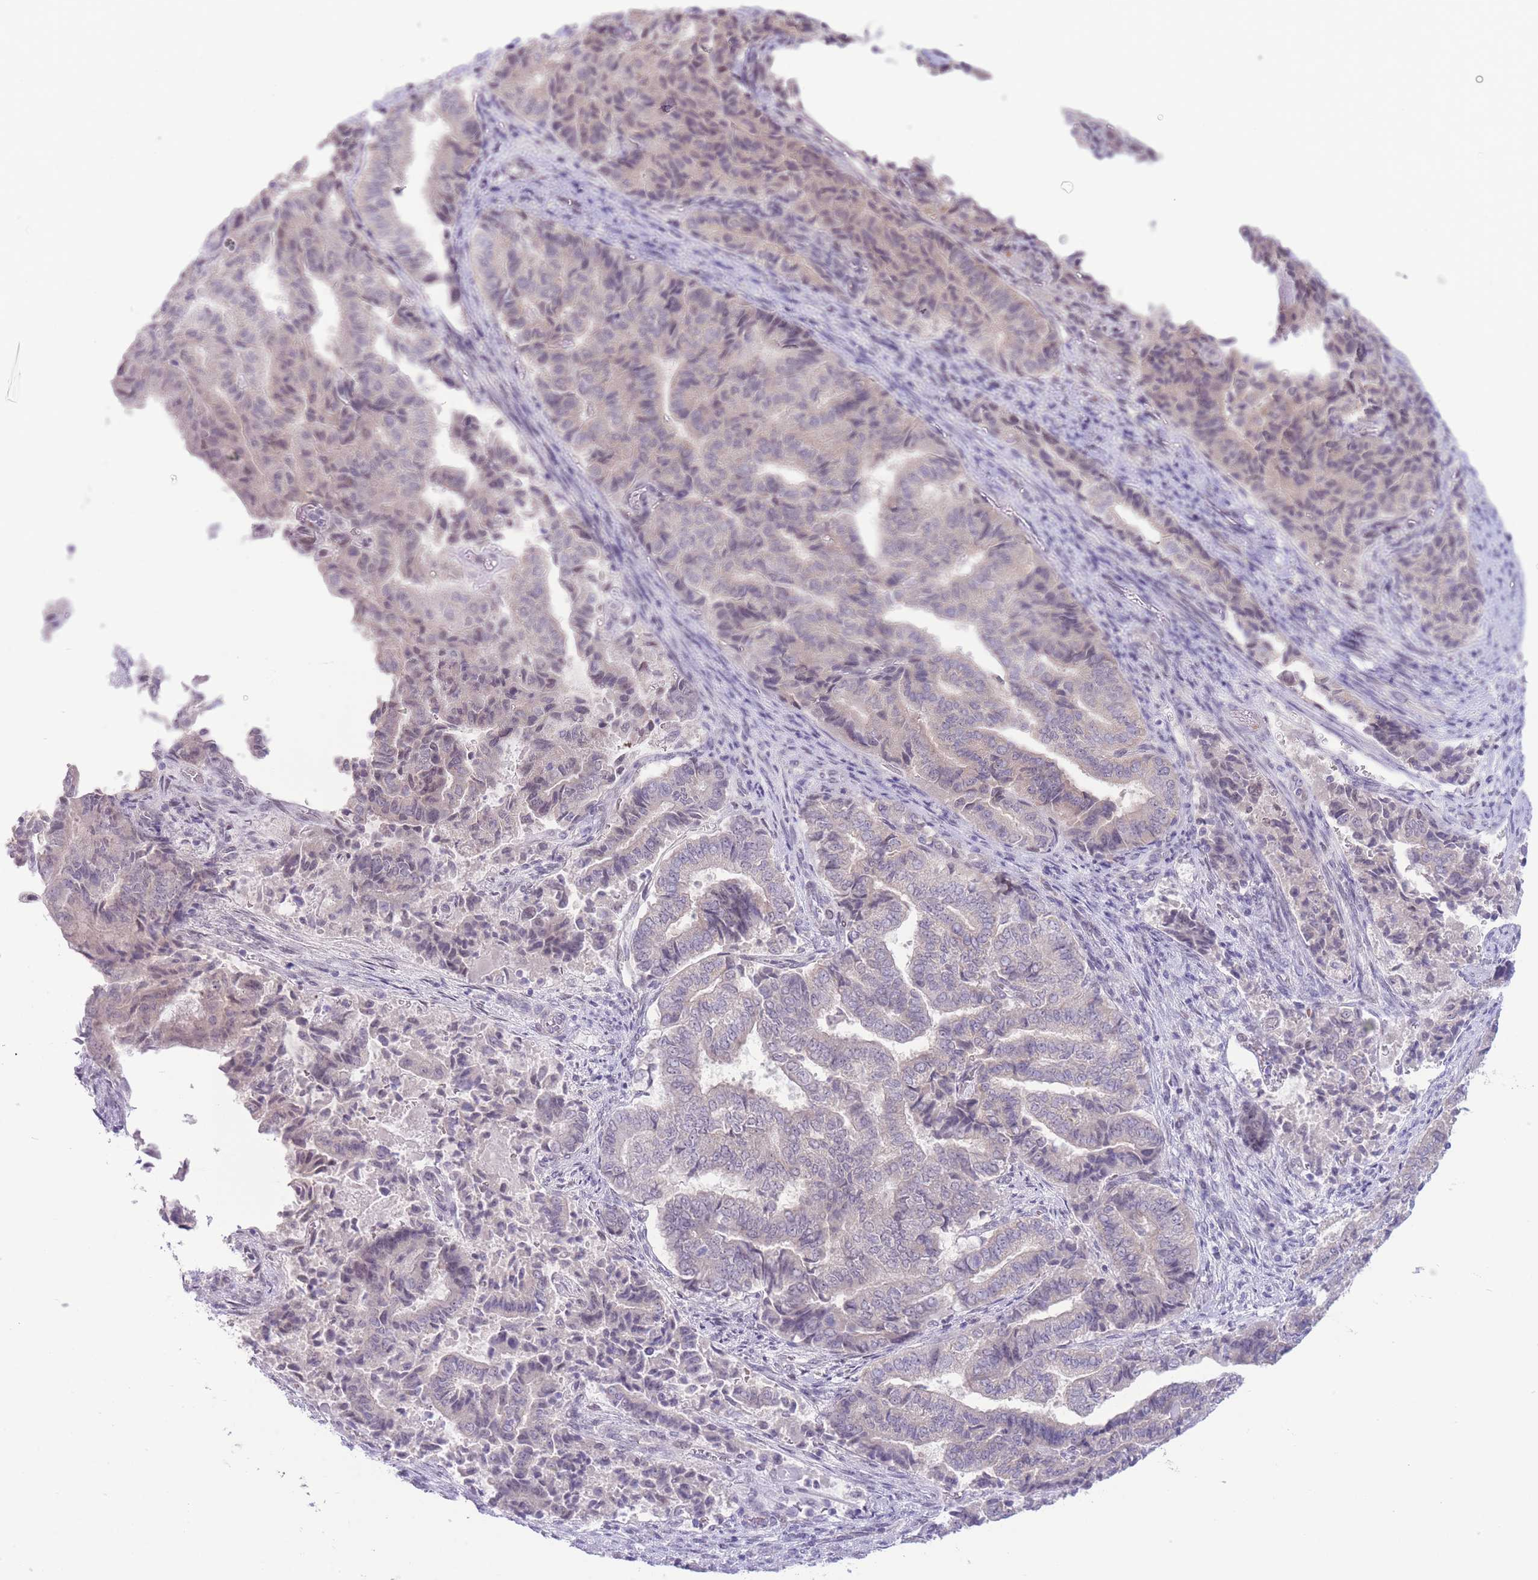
{"staining": {"intensity": "negative", "quantity": "none", "location": "none"}, "tissue": "endometrial cancer", "cell_type": "Tumor cells", "image_type": "cancer", "snomed": [{"axis": "morphology", "description": "Adenocarcinoma, NOS"}, {"axis": "topography", "description": "Endometrium"}], "caption": "An immunohistochemistry photomicrograph of endometrial cancer is shown. There is no staining in tumor cells of endometrial cancer. (DAB immunohistochemistry (IHC) with hematoxylin counter stain).", "gene": "FBXO46", "patient": {"sex": "female", "age": 80}}